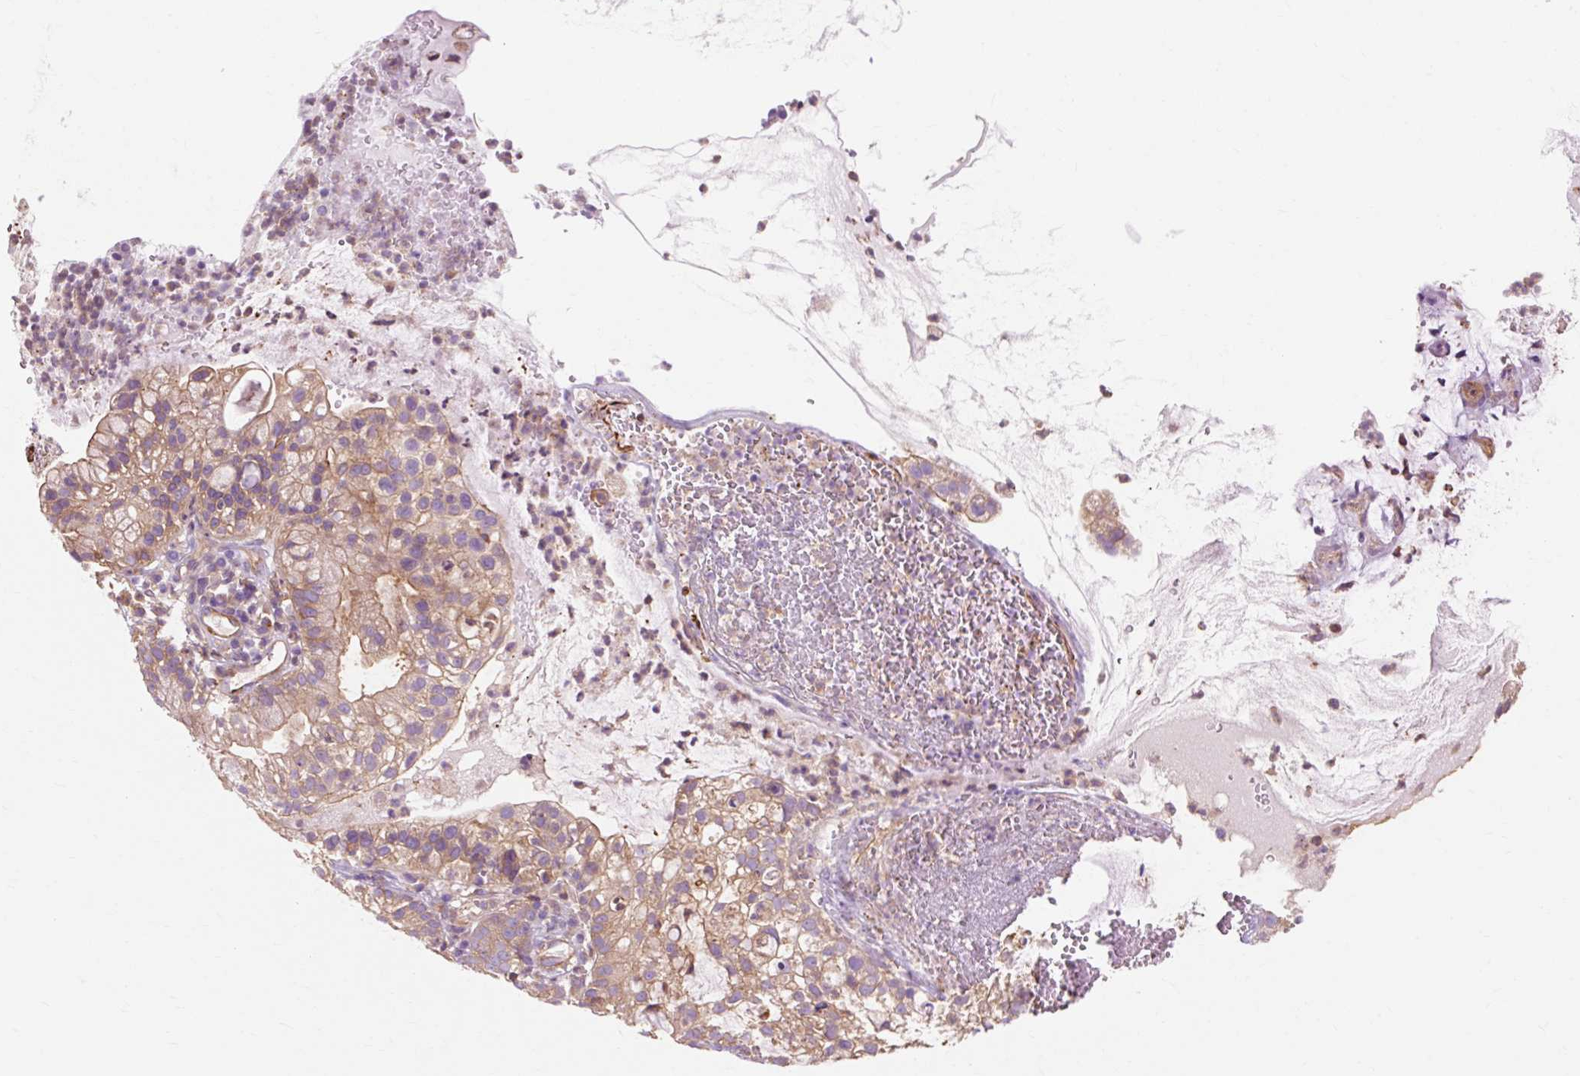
{"staining": {"intensity": "moderate", "quantity": ">75%", "location": "cytoplasmic/membranous"}, "tissue": "cervical cancer", "cell_type": "Tumor cells", "image_type": "cancer", "snomed": [{"axis": "morphology", "description": "Adenocarcinoma, NOS"}, {"axis": "topography", "description": "Cervix"}], "caption": "Human cervical adenocarcinoma stained for a protein (brown) demonstrates moderate cytoplasmic/membranous positive staining in about >75% of tumor cells.", "gene": "TBC1D2B", "patient": {"sex": "female", "age": 41}}